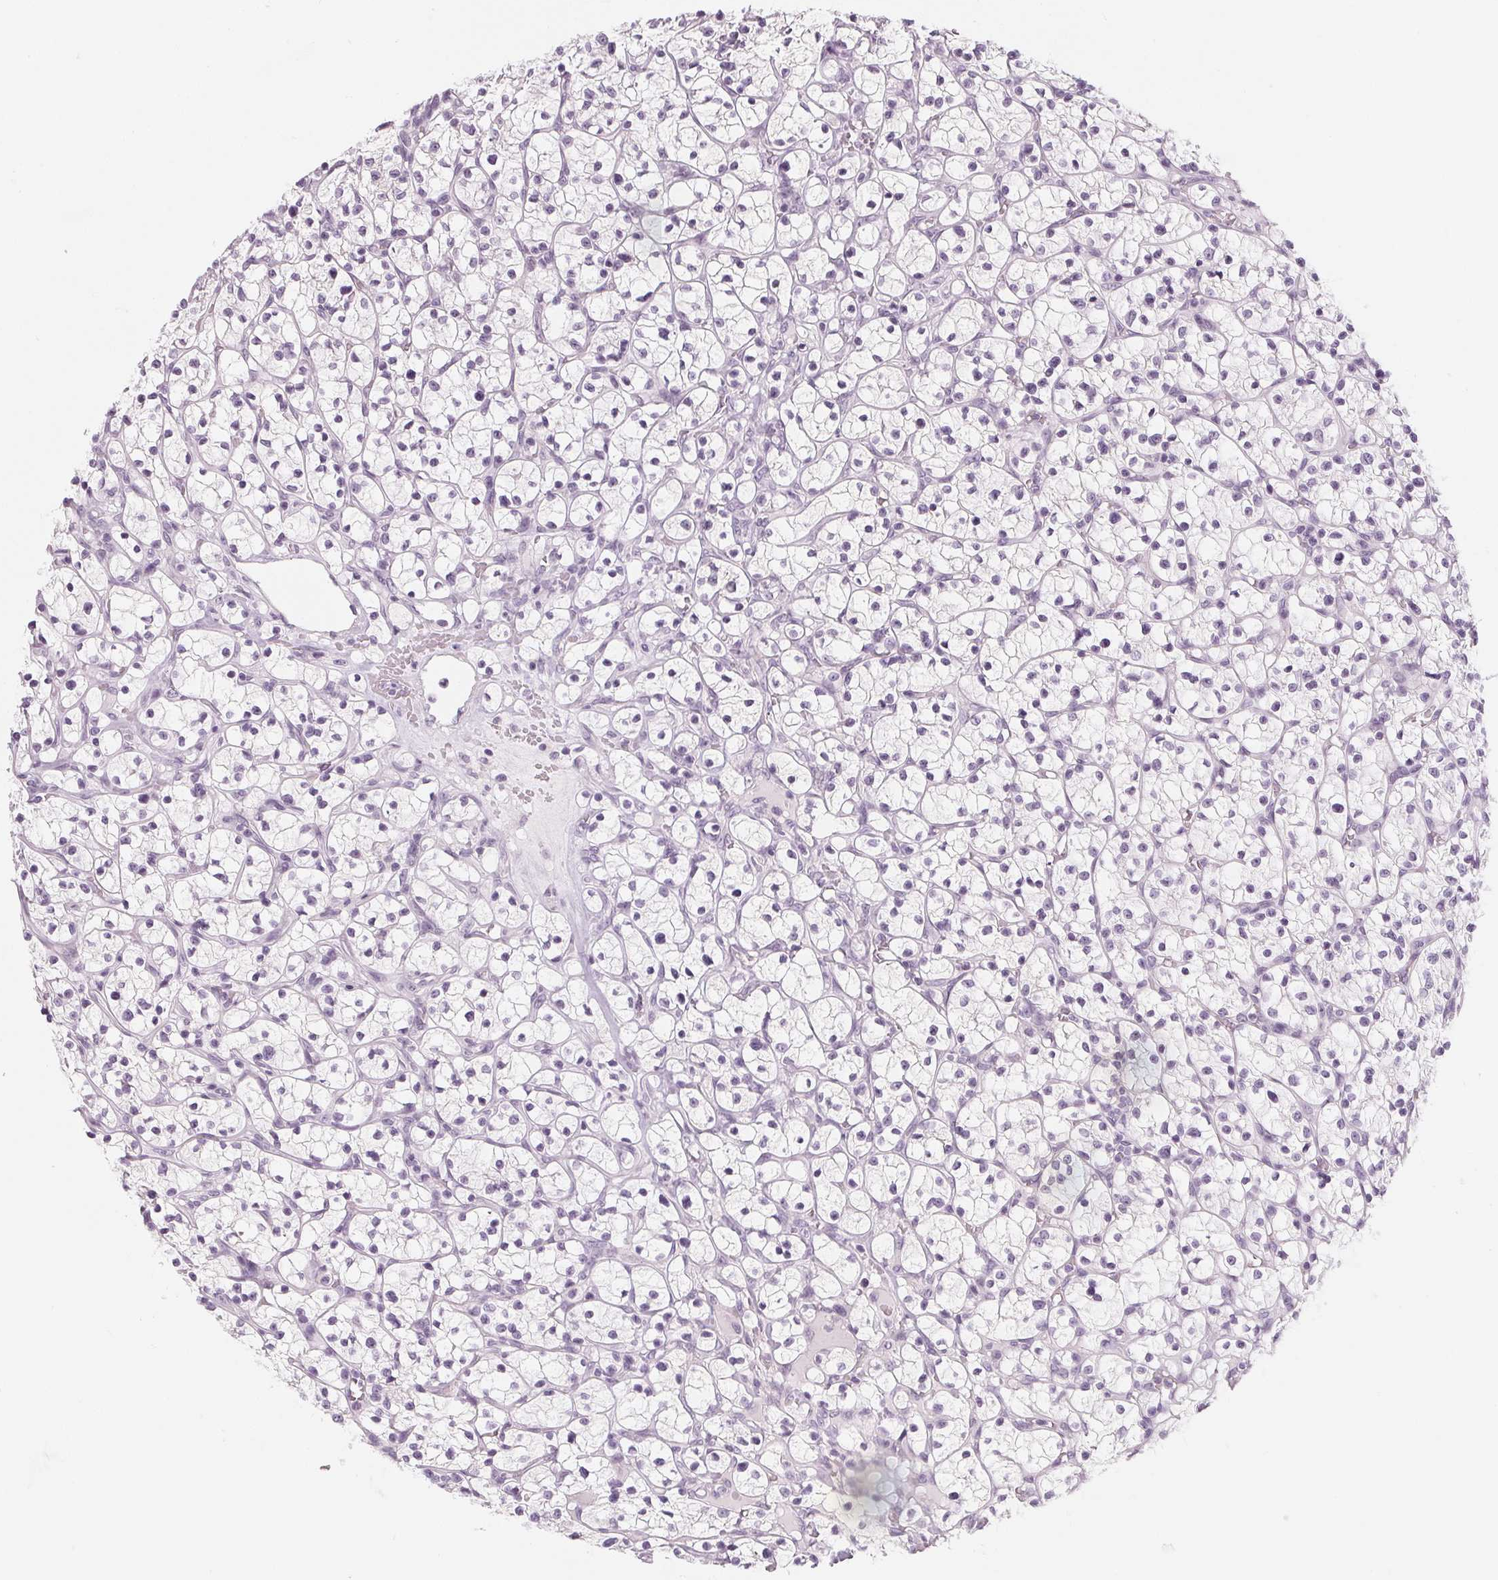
{"staining": {"intensity": "negative", "quantity": "none", "location": "none"}, "tissue": "renal cancer", "cell_type": "Tumor cells", "image_type": "cancer", "snomed": [{"axis": "morphology", "description": "Adenocarcinoma, NOS"}, {"axis": "topography", "description": "Kidney"}], "caption": "Protein analysis of adenocarcinoma (renal) demonstrates no significant expression in tumor cells.", "gene": "CHST4", "patient": {"sex": "female", "age": 64}}